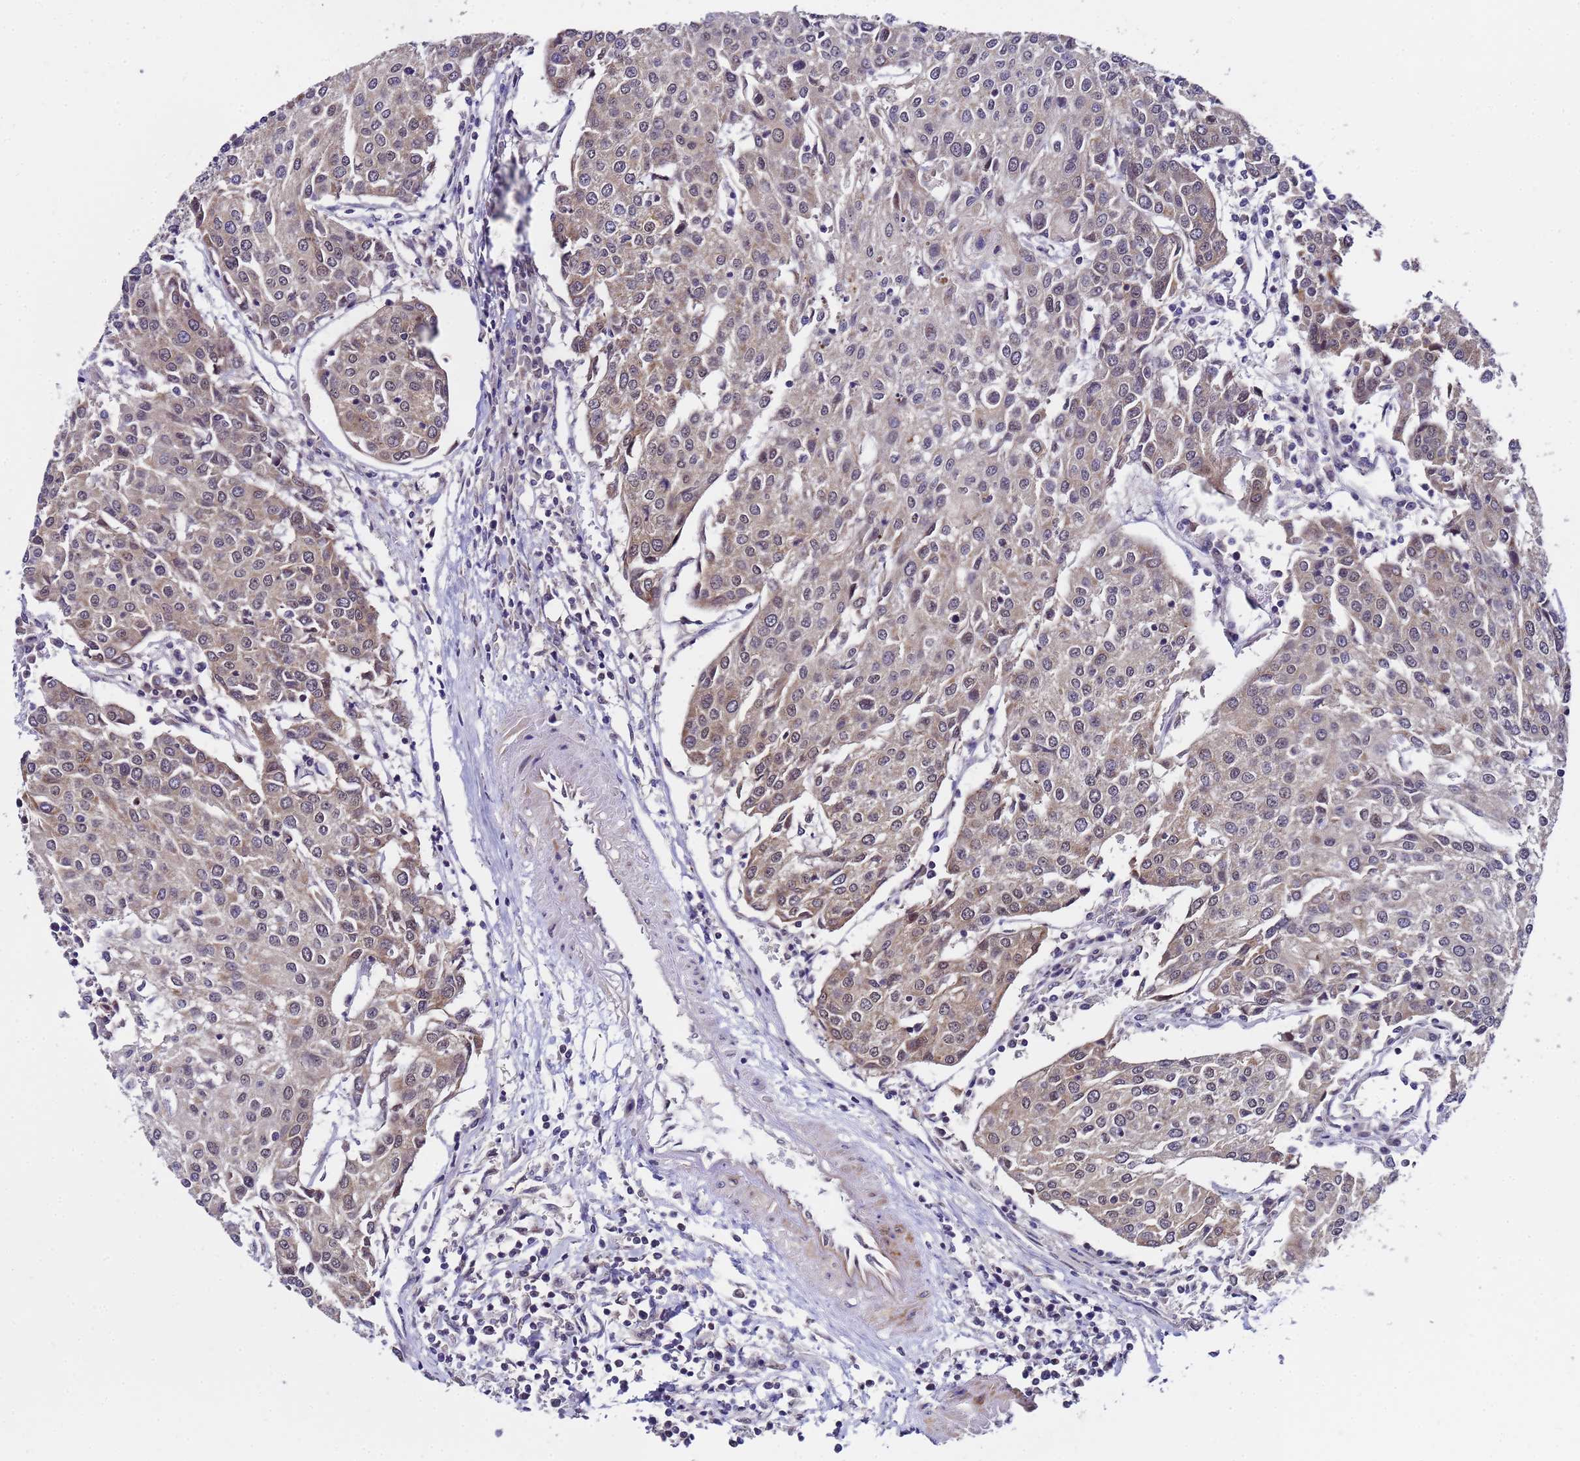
{"staining": {"intensity": "weak", "quantity": "25%-75%", "location": "cytoplasmic/membranous"}, "tissue": "urothelial cancer", "cell_type": "Tumor cells", "image_type": "cancer", "snomed": [{"axis": "morphology", "description": "Urothelial carcinoma, High grade"}, {"axis": "topography", "description": "Urinary bladder"}], "caption": "Immunohistochemical staining of urothelial cancer reveals low levels of weak cytoplasmic/membranous expression in about 25%-75% of tumor cells.", "gene": "ANAPC13", "patient": {"sex": "female", "age": 85}}